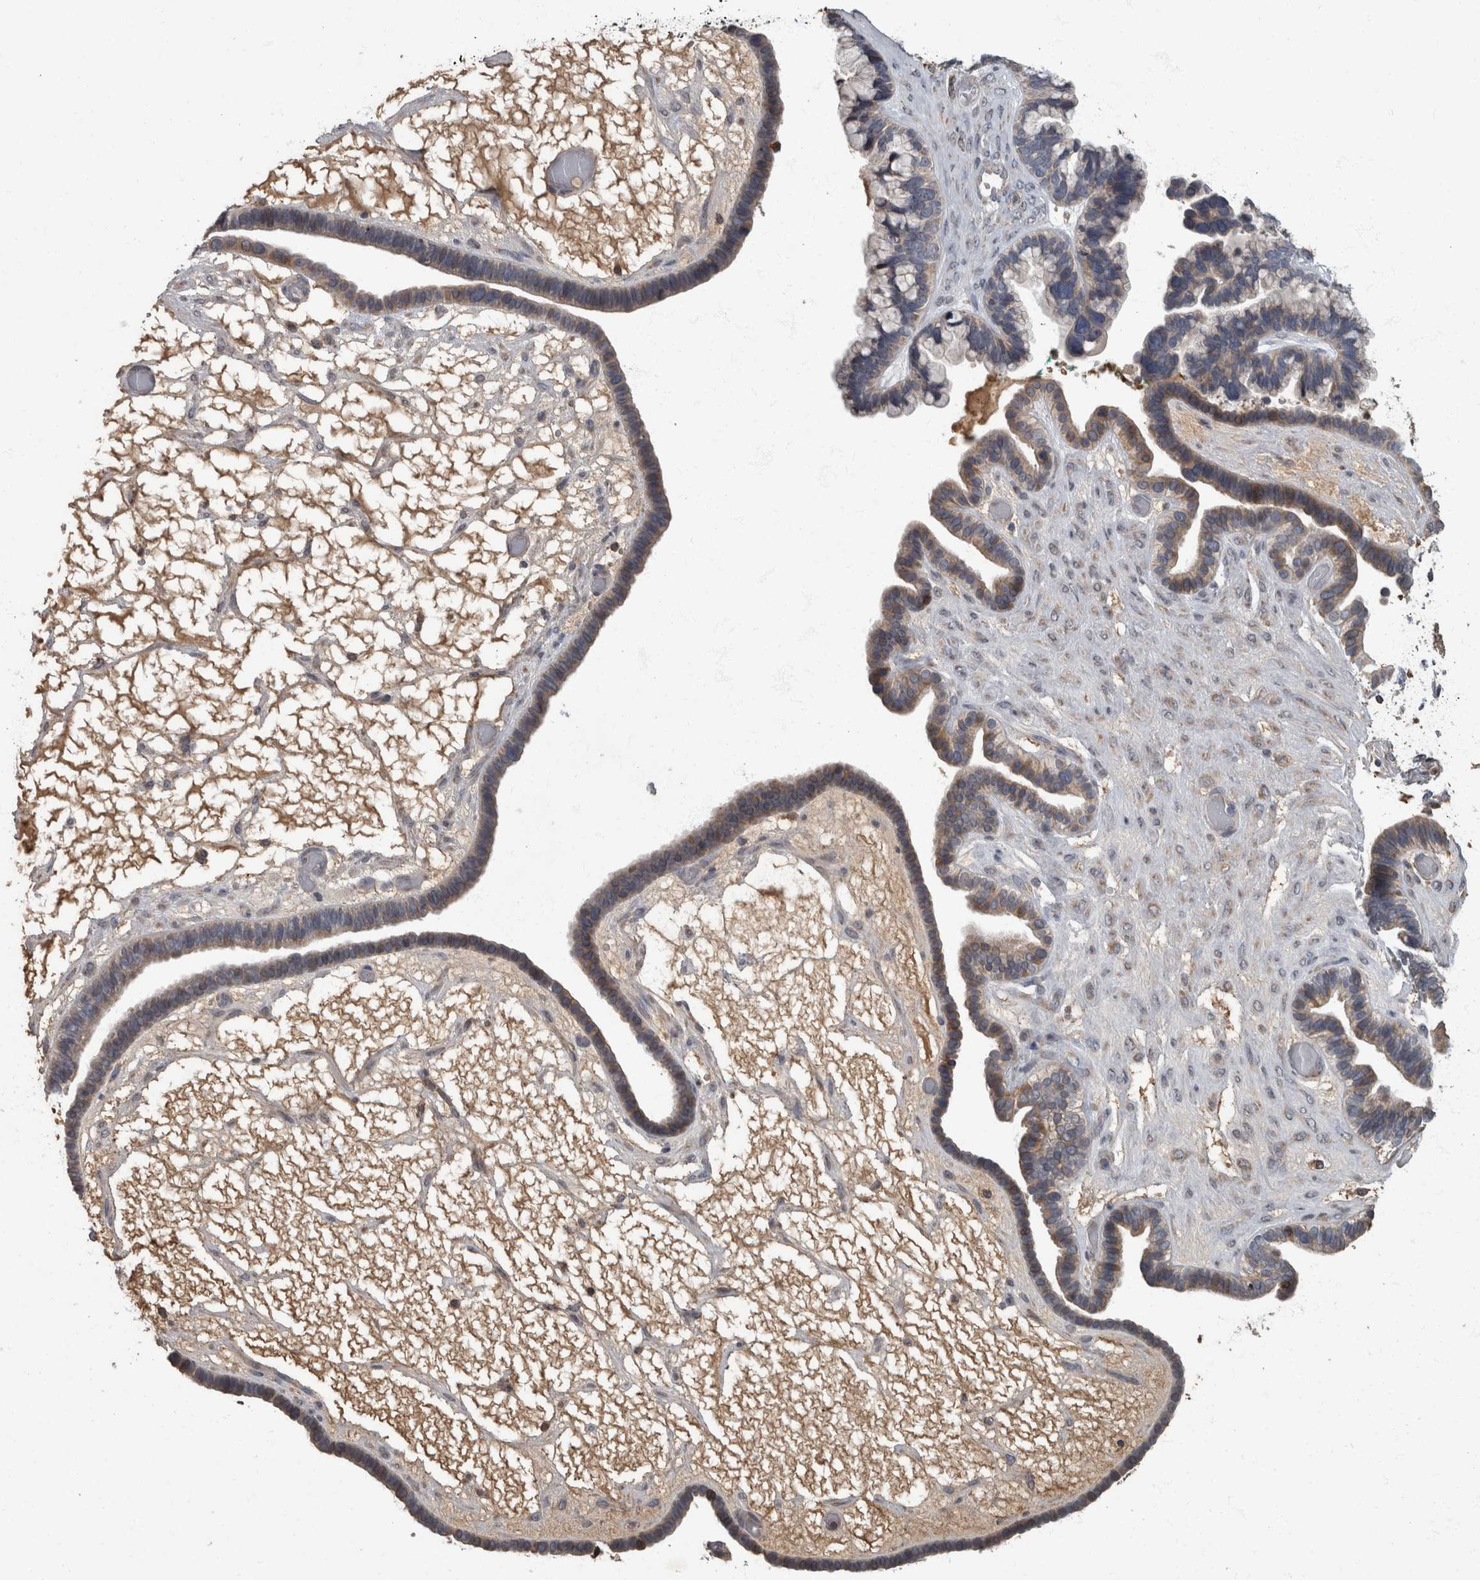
{"staining": {"intensity": "weak", "quantity": "25%-75%", "location": "cytoplasmic/membranous"}, "tissue": "ovarian cancer", "cell_type": "Tumor cells", "image_type": "cancer", "snomed": [{"axis": "morphology", "description": "Cystadenocarcinoma, serous, NOS"}, {"axis": "topography", "description": "Ovary"}], "caption": "The photomicrograph demonstrates staining of ovarian cancer (serous cystadenocarcinoma), revealing weak cytoplasmic/membranous protein staining (brown color) within tumor cells.", "gene": "PPP1R3C", "patient": {"sex": "female", "age": 56}}